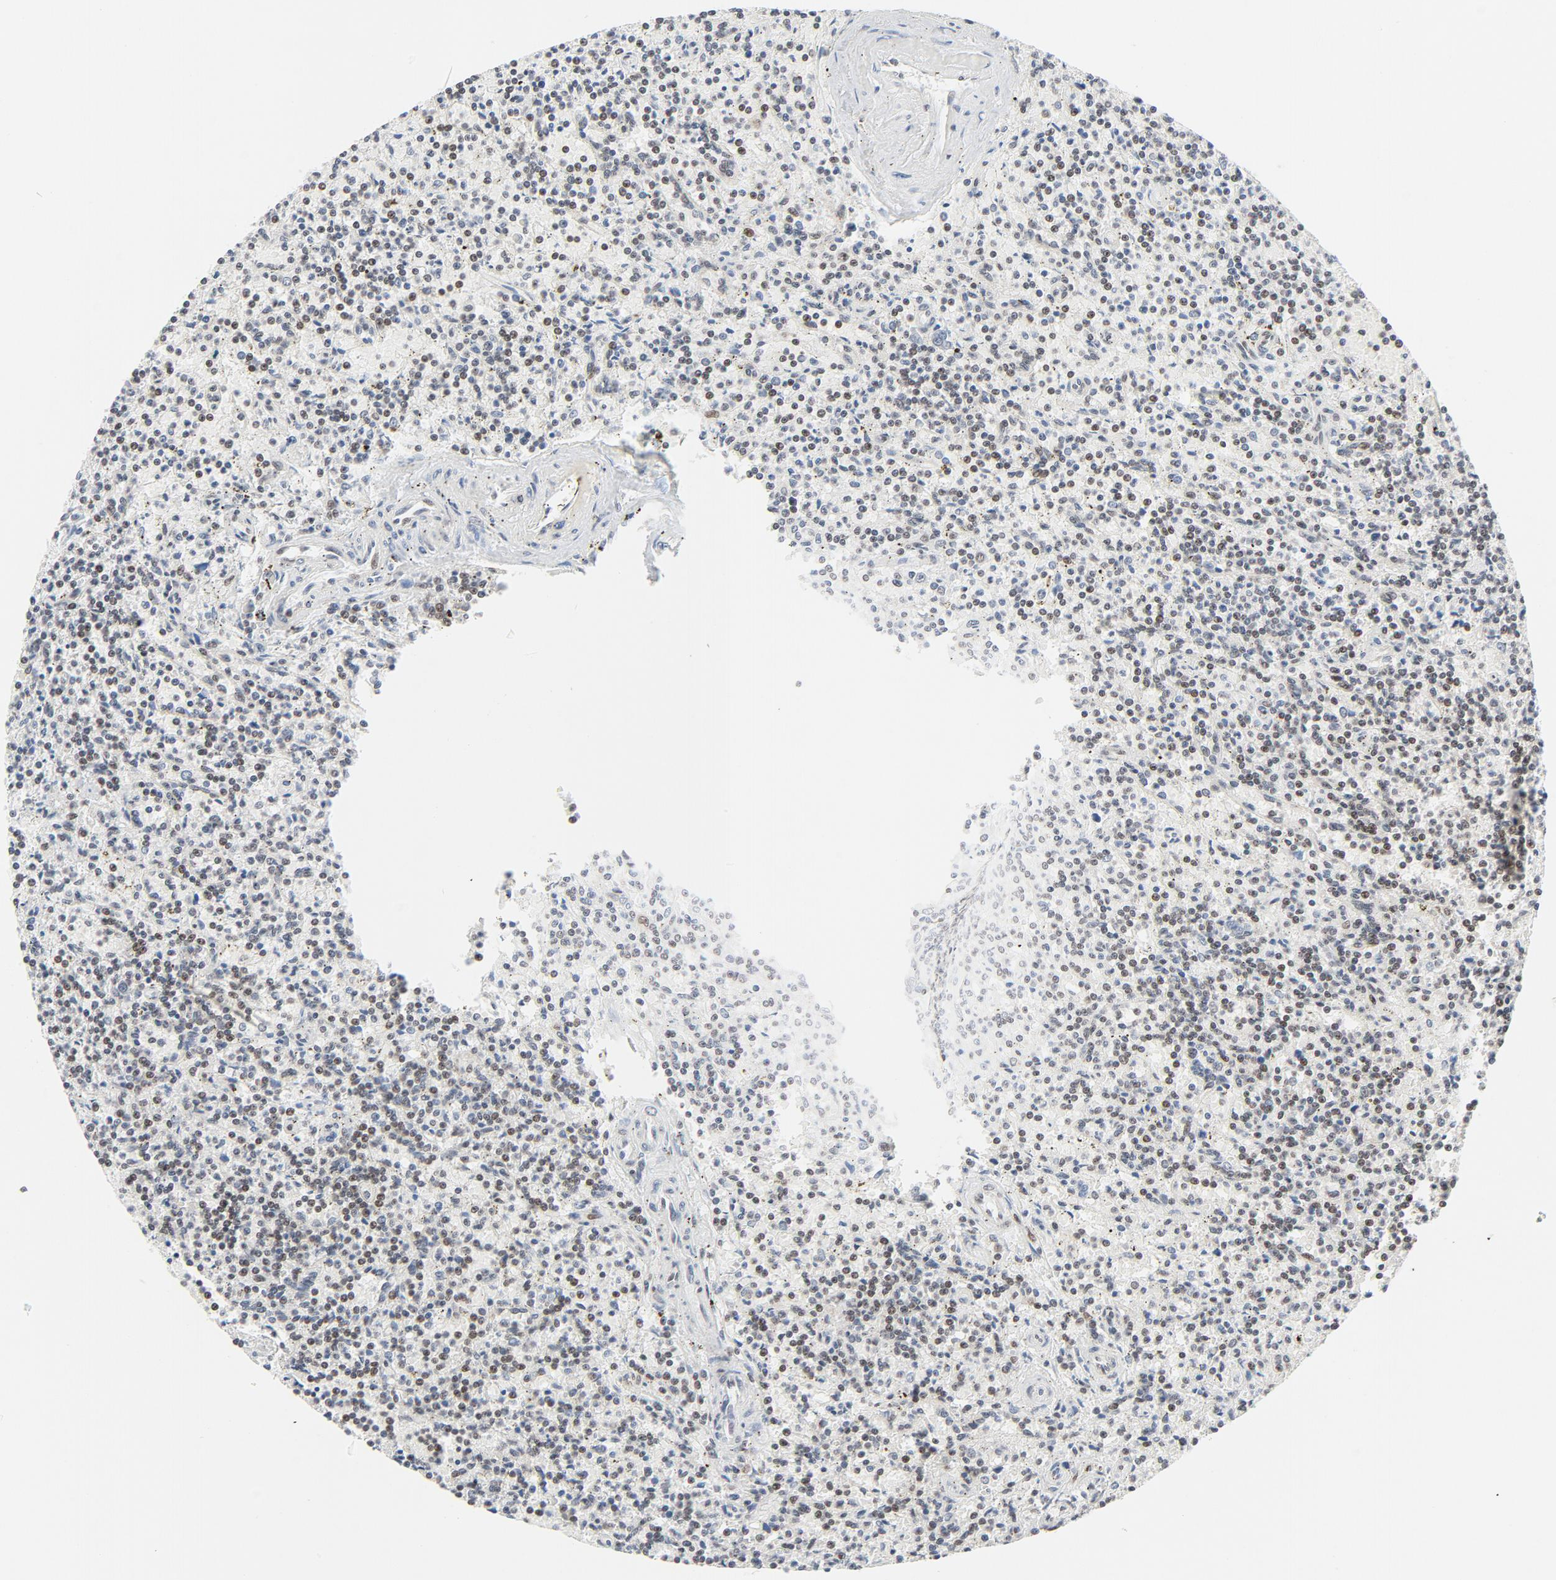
{"staining": {"intensity": "weak", "quantity": "25%-75%", "location": "nuclear"}, "tissue": "lymphoma", "cell_type": "Tumor cells", "image_type": "cancer", "snomed": [{"axis": "morphology", "description": "Malignant lymphoma, non-Hodgkin's type, Low grade"}, {"axis": "topography", "description": "Spleen"}], "caption": "Lymphoma tissue demonstrates weak nuclear staining in approximately 25%-75% of tumor cells (Stains: DAB in brown, nuclei in blue, Microscopy: brightfield microscopy at high magnification).", "gene": "ERCC1", "patient": {"sex": "male", "age": 73}}